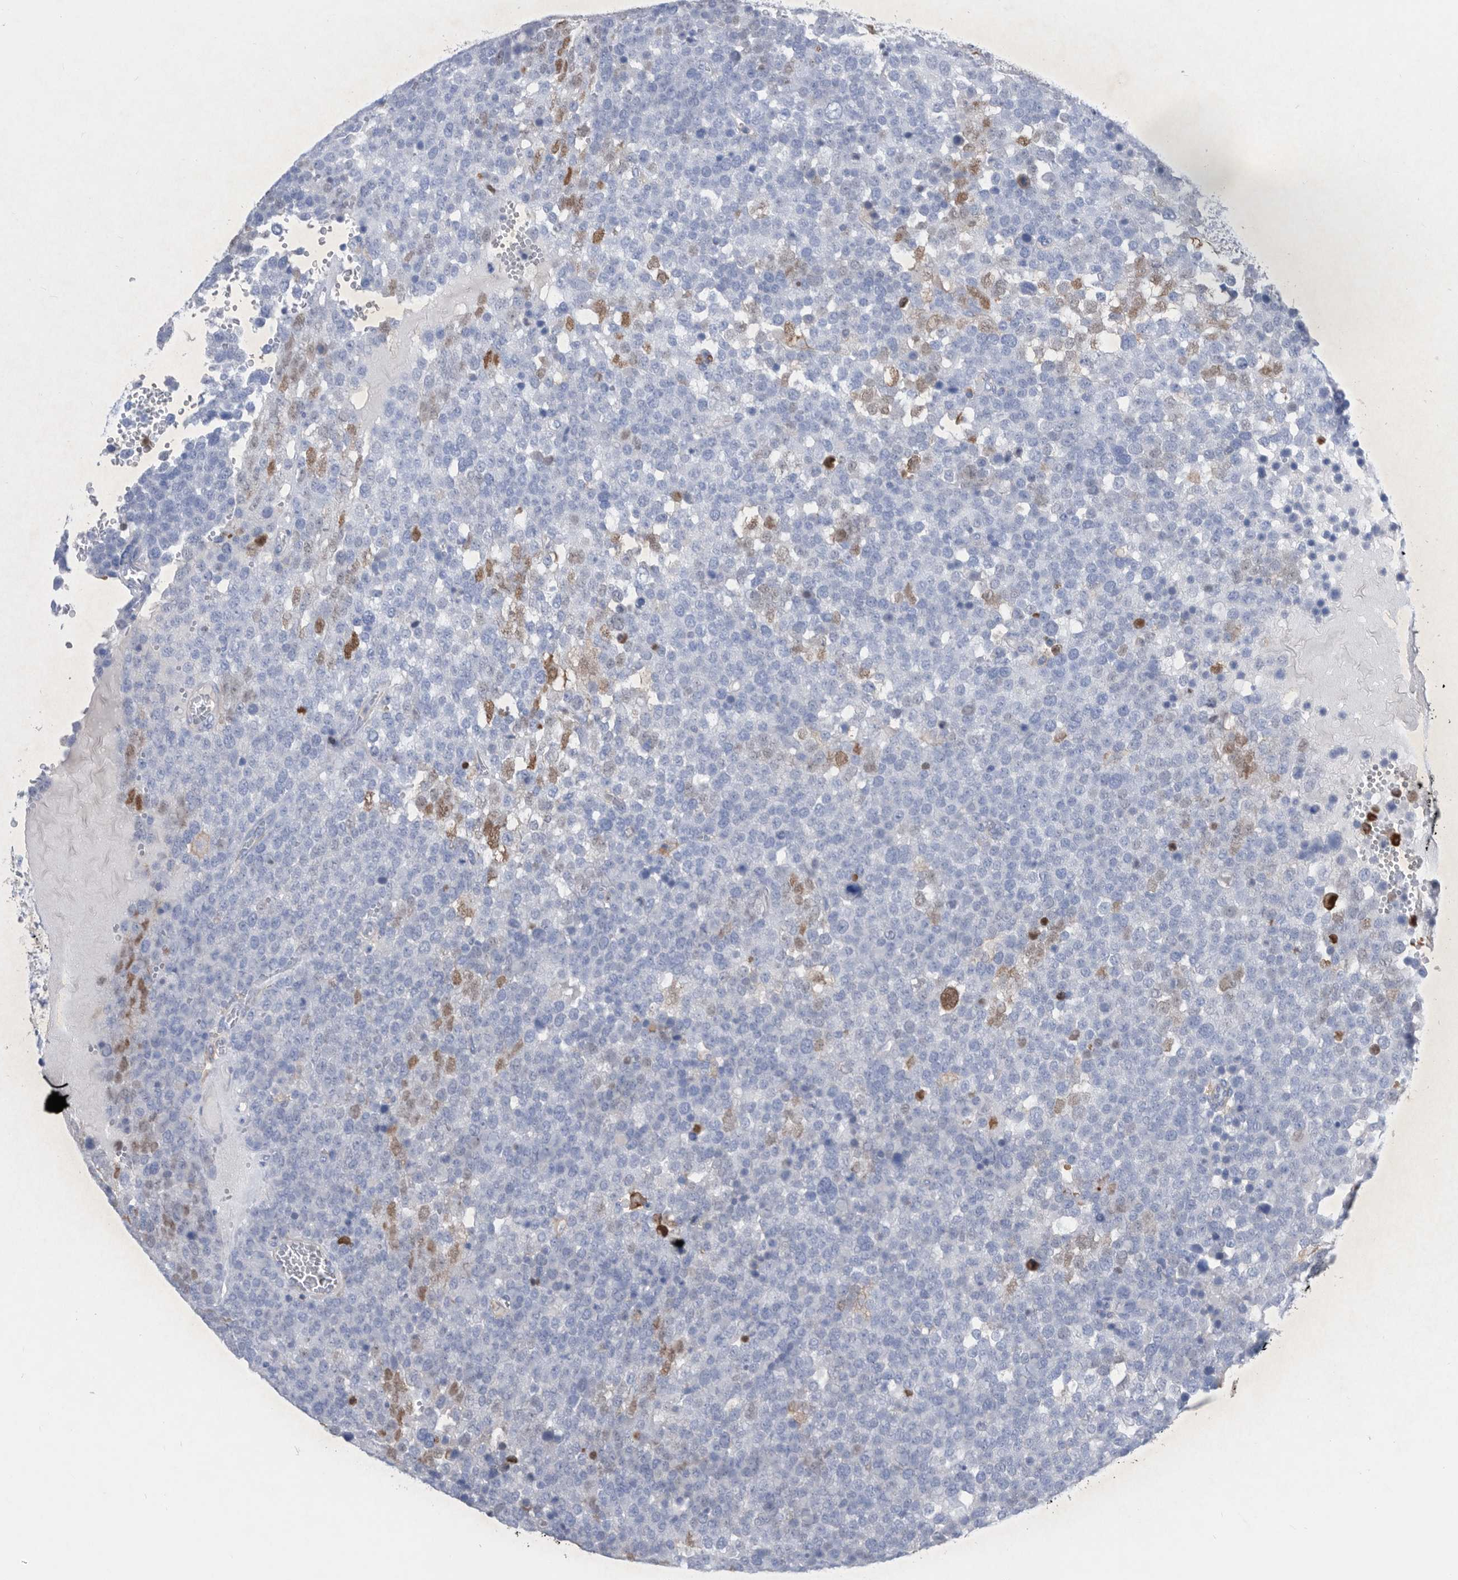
{"staining": {"intensity": "negative", "quantity": "none", "location": "none"}, "tissue": "testis cancer", "cell_type": "Tumor cells", "image_type": "cancer", "snomed": [{"axis": "morphology", "description": "Seminoma, NOS"}, {"axis": "topography", "description": "Testis"}], "caption": "This is an IHC histopathology image of testis seminoma. There is no positivity in tumor cells.", "gene": "MS4A4A", "patient": {"sex": "male", "age": 71}}